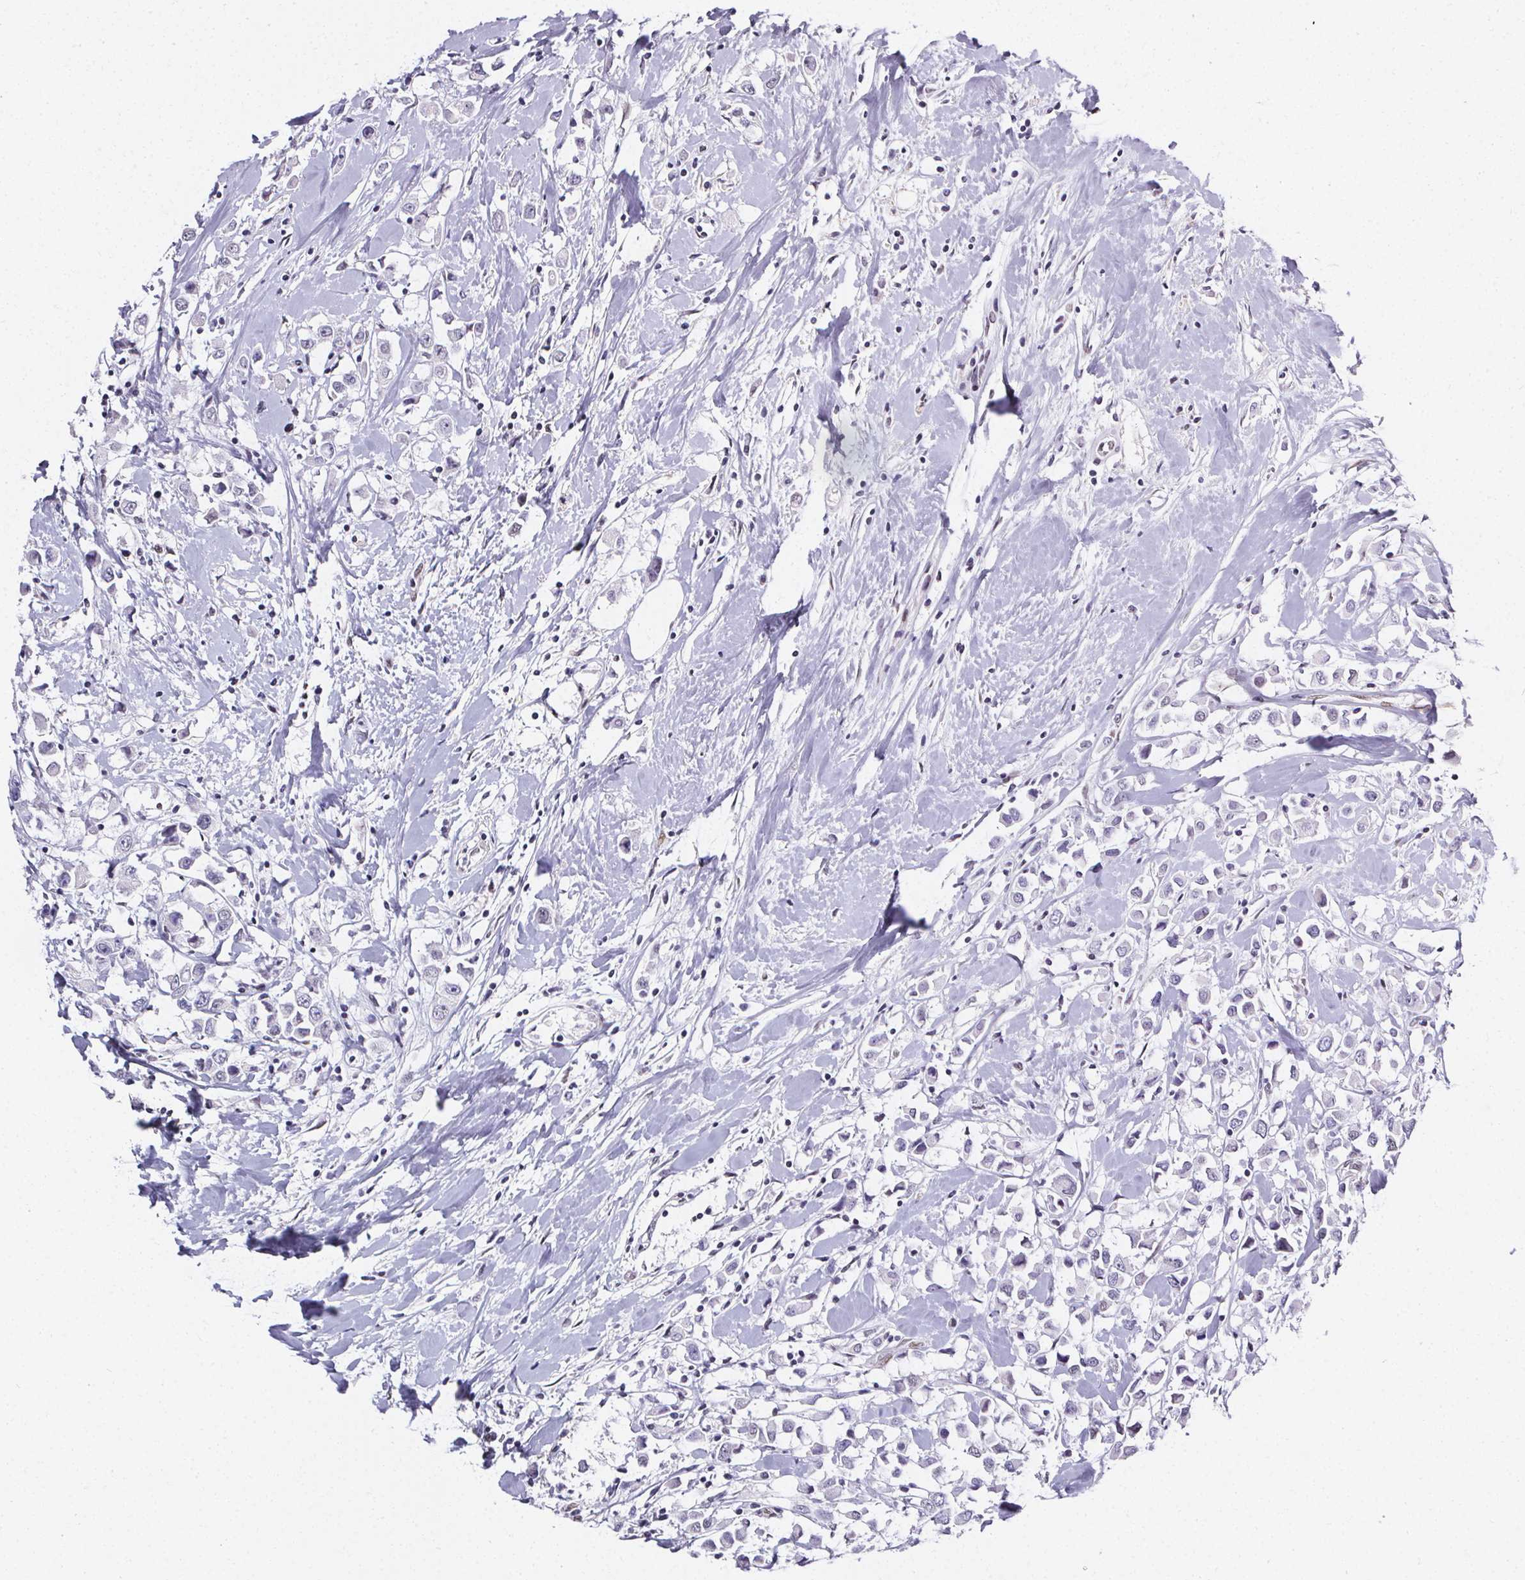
{"staining": {"intensity": "negative", "quantity": "none", "location": "none"}, "tissue": "breast cancer", "cell_type": "Tumor cells", "image_type": "cancer", "snomed": [{"axis": "morphology", "description": "Duct carcinoma"}, {"axis": "topography", "description": "Breast"}], "caption": "Intraductal carcinoma (breast) stained for a protein using immunohistochemistry reveals no expression tumor cells.", "gene": "GP6", "patient": {"sex": "female", "age": 61}}